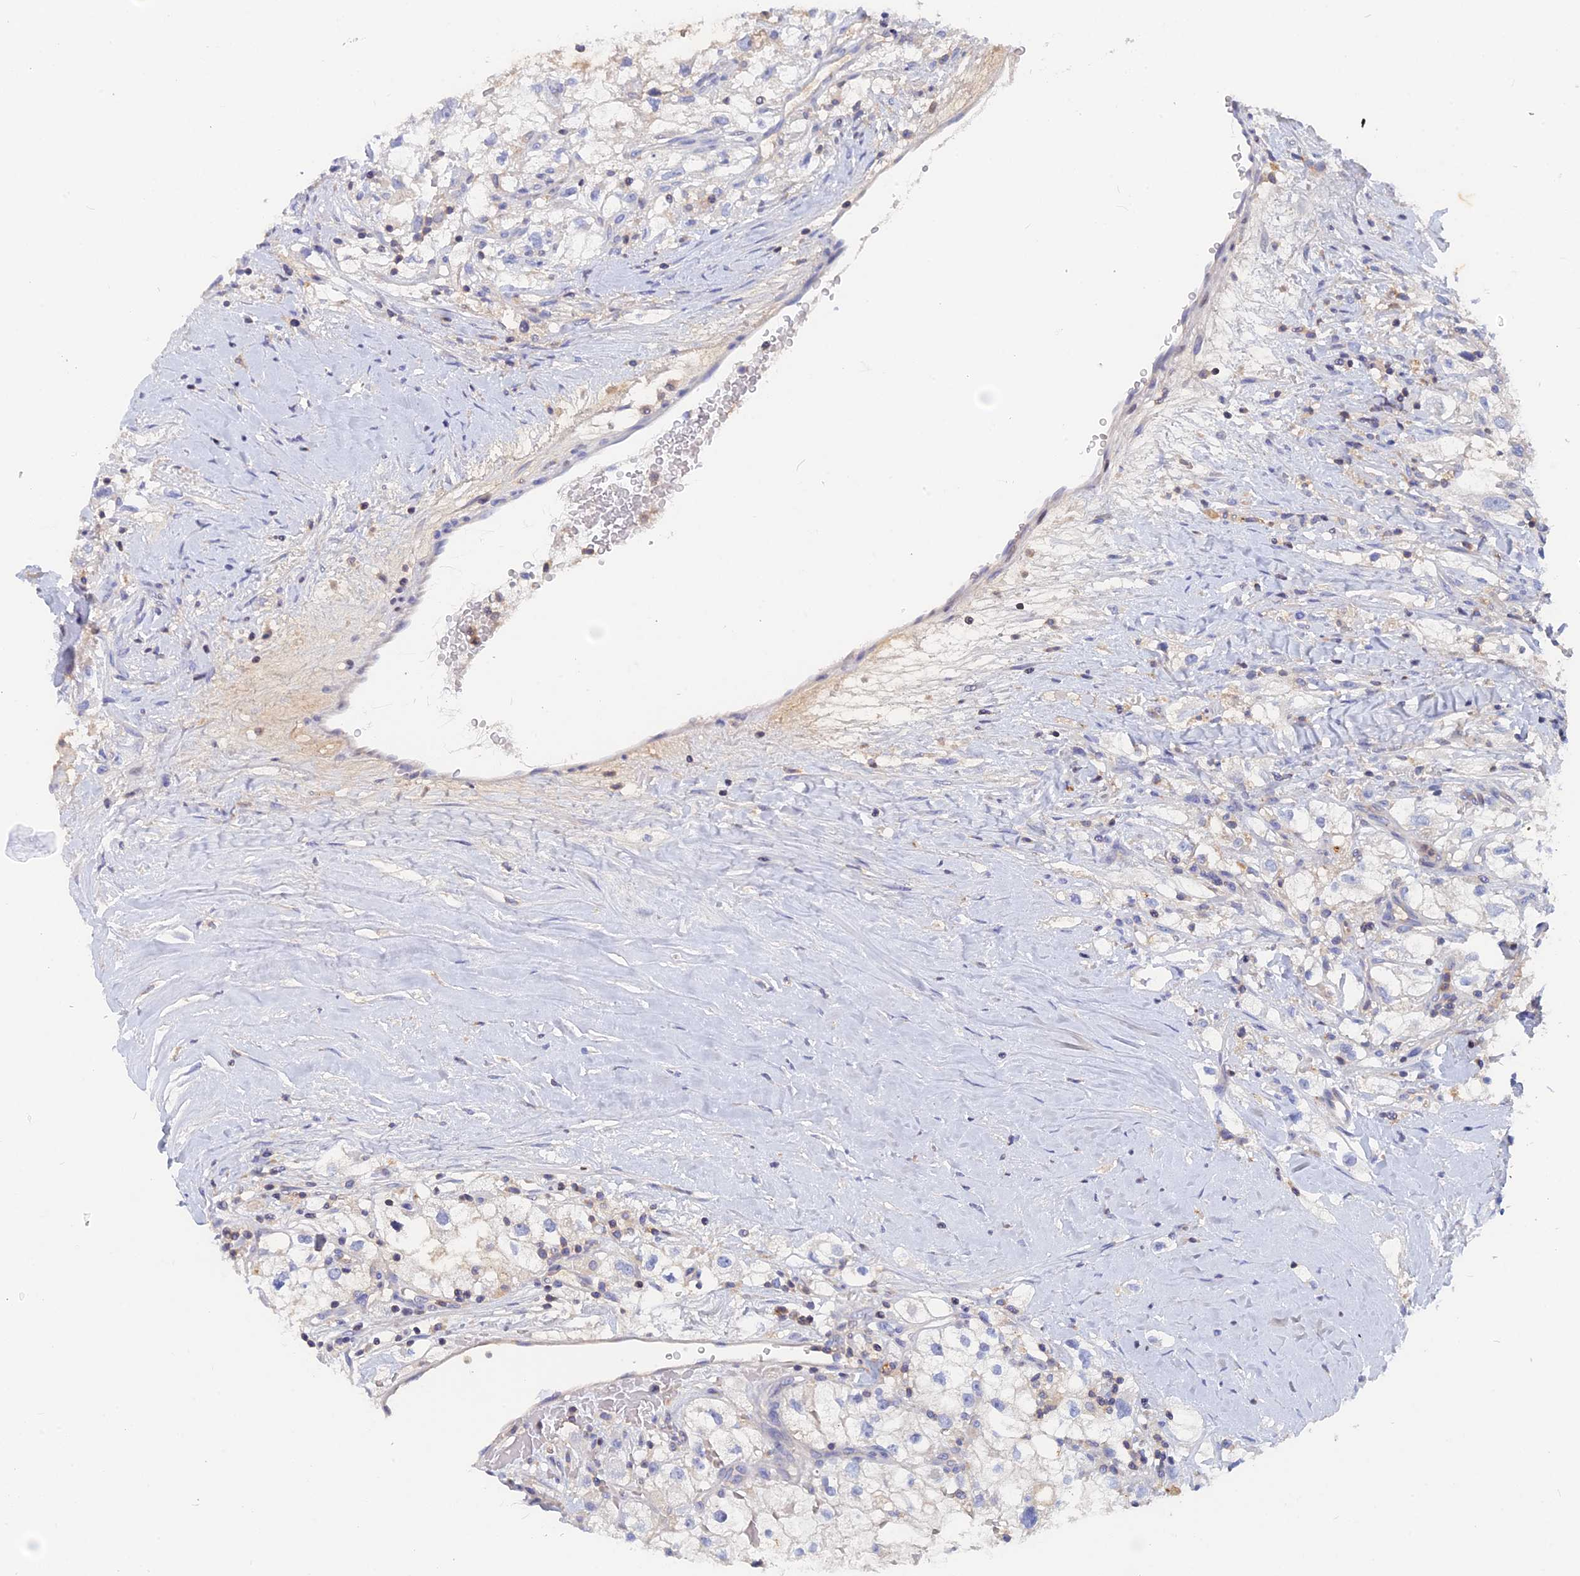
{"staining": {"intensity": "negative", "quantity": "none", "location": "none"}, "tissue": "renal cancer", "cell_type": "Tumor cells", "image_type": "cancer", "snomed": [{"axis": "morphology", "description": "Adenocarcinoma, NOS"}, {"axis": "topography", "description": "Kidney"}], "caption": "Renal cancer (adenocarcinoma) stained for a protein using immunohistochemistry (IHC) demonstrates no staining tumor cells.", "gene": "ACP7", "patient": {"sex": "male", "age": 59}}